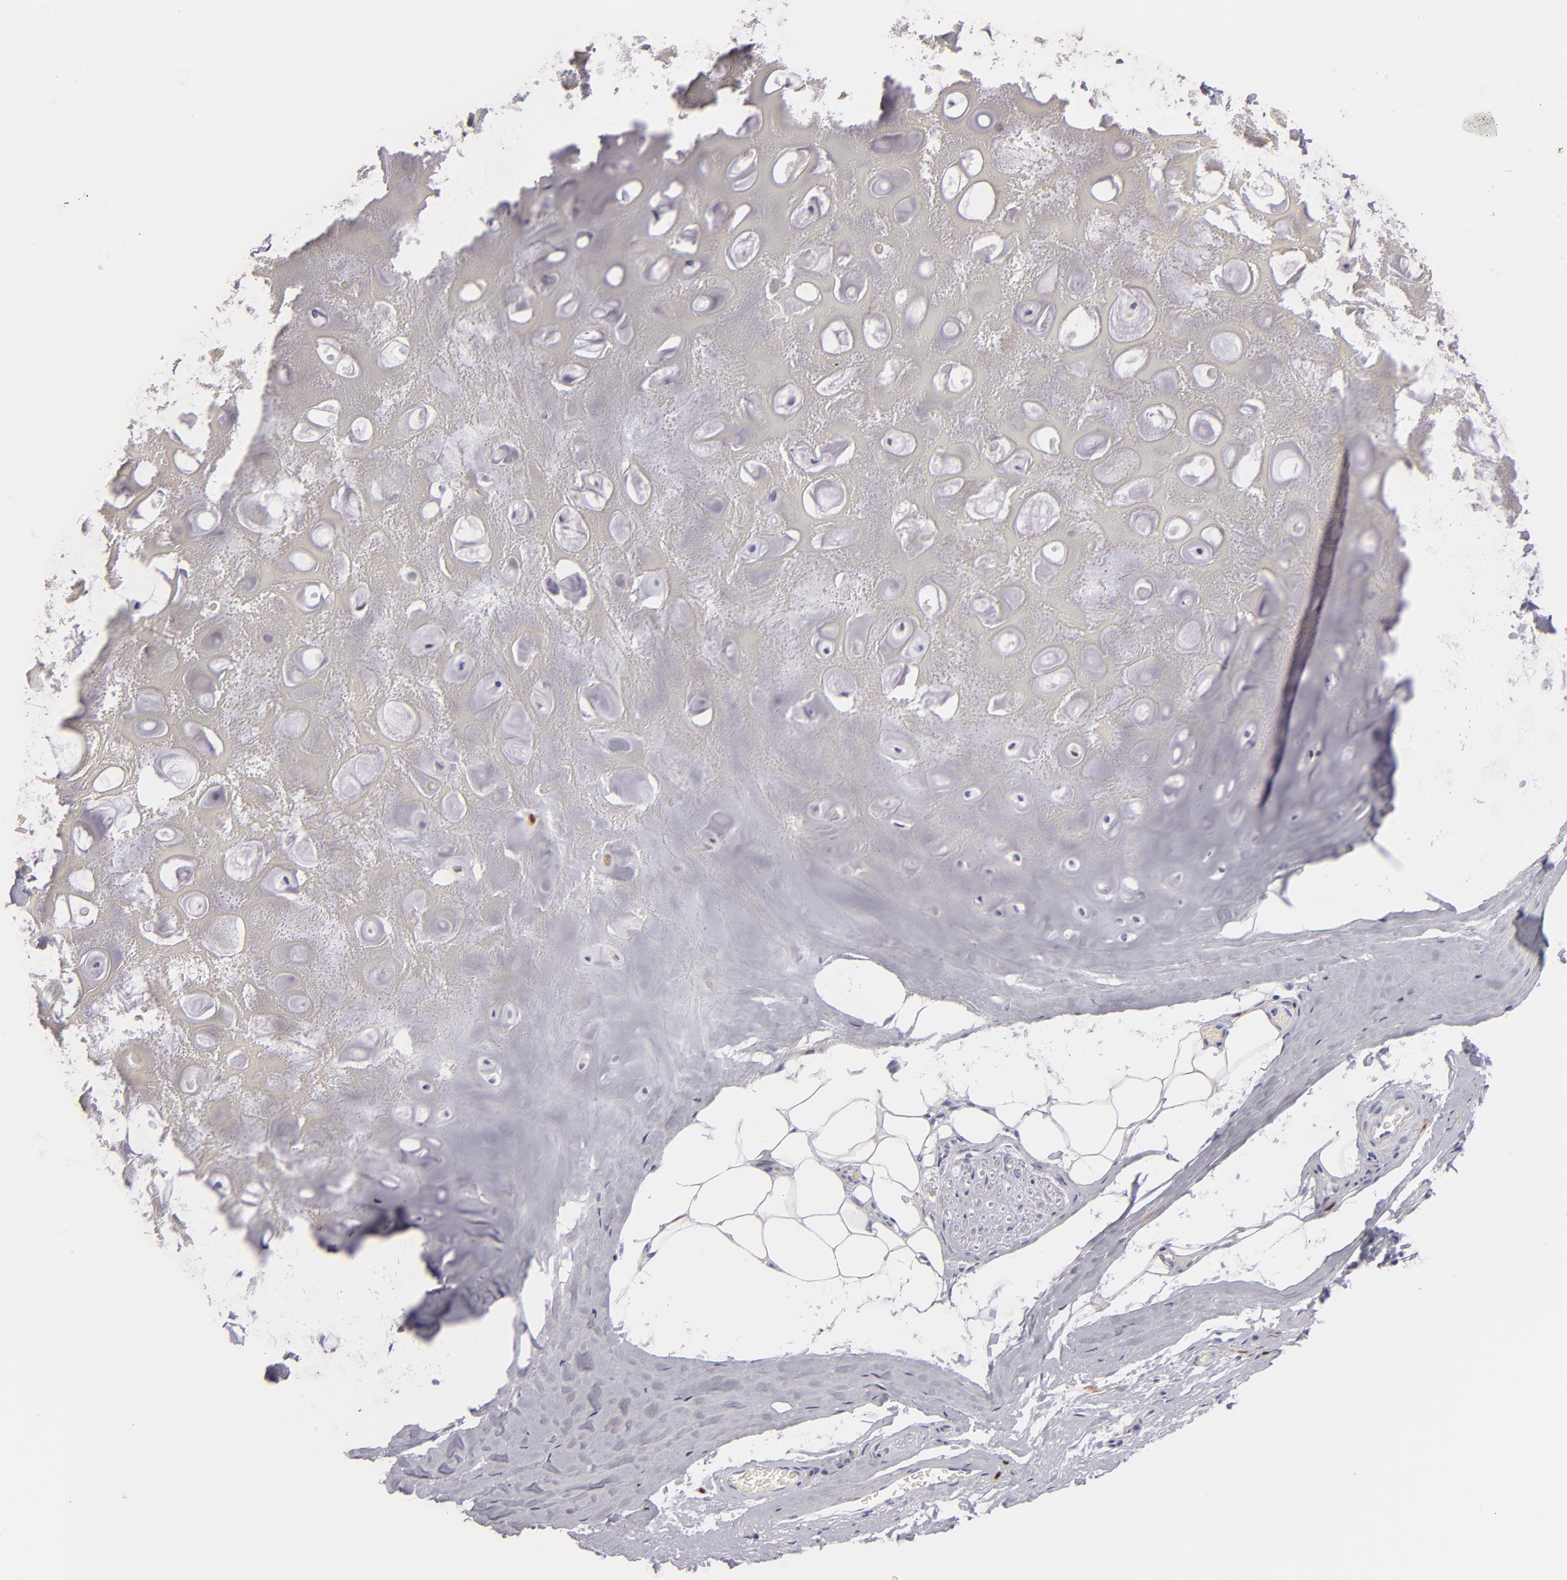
{"staining": {"intensity": "negative", "quantity": "none", "location": "none"}, "tissue": "nasopharynx", "cell_type": "Respiratory epithelial cells", "image_type": "normal", "snomed": [{"axis": "morphology", "description": "Normal tissue, NOS"}, {"axis": "topography", "description": "Nasopharynx"}], "caption": "Nasopharynx was stained to show a protein in brown. There is no significant expression in respiratory epithelial cells. Brightfield microscopy of IHC stained with DAB (3,3'-diaminobenzidine) (brown) and hematoxylin (blue), captured at high magnification.", "gene": "F13A1", "patient": {"sex": "male", "age": 56}}